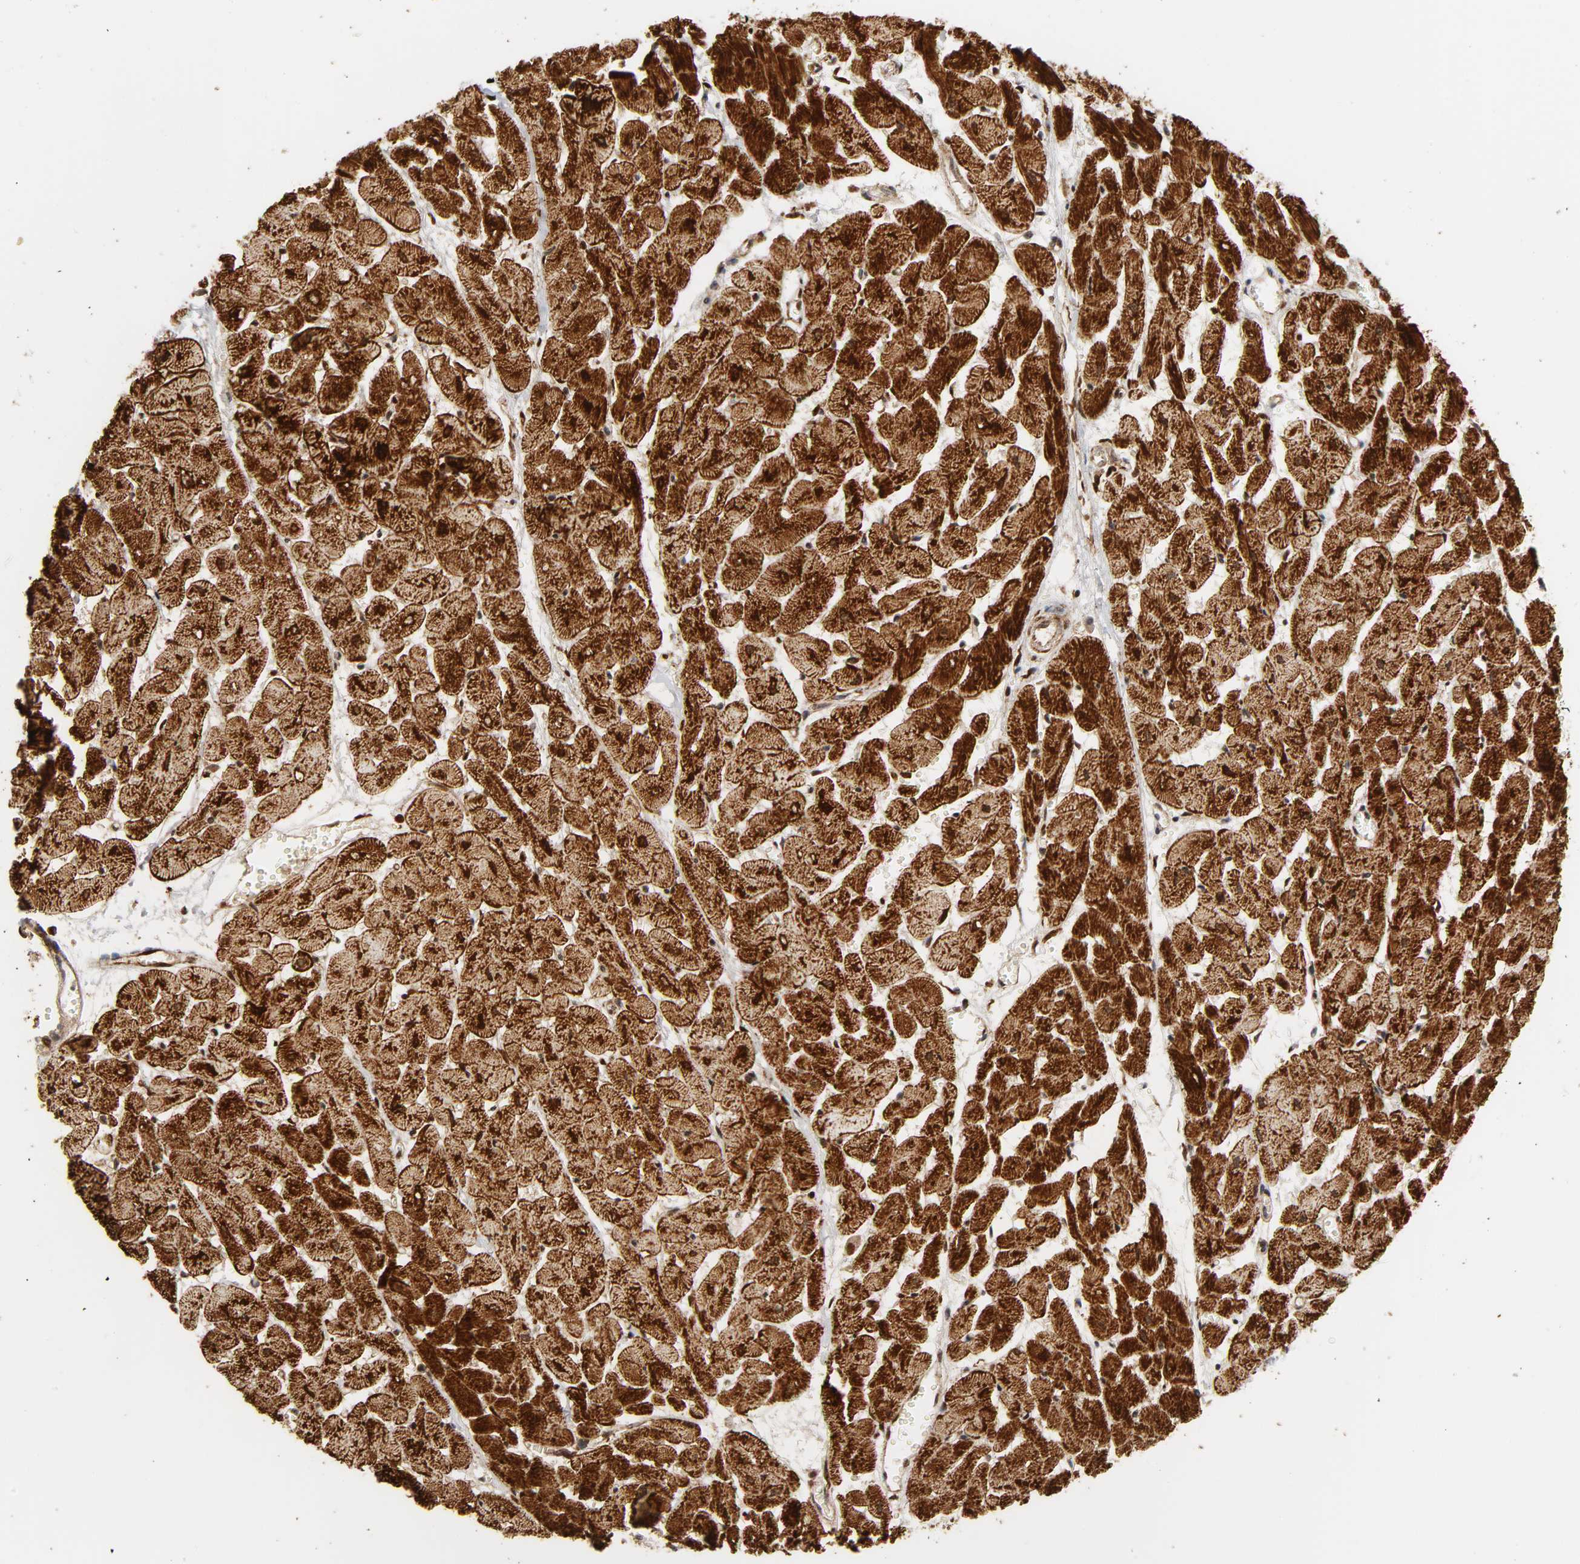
{"staining": {"intensity": "strong", "quantity": ">75%", "location": "cytoplasmic/membranous"}, "tissue": "heart muscle", "cell_type": "Cardiomyocytes", "image_type": "normal", "snomed": [{"axis": "morphology", "description": "Normal tissue, NOS"}, {"axis": "topography", "description": "Heart"}], "caption": "Immunohistochemistry (IHC) staining of normal heart muscle, which reveals high levels of strong cytoplasmic/membranous expression in about >75% of cardiomyocytes indicating strong cytoplasmic/membranous protein expression. The staining was performed using DAB (3,3'-diaminobenzidine) (brown) for protein detection and nuclei were counterstained in hematoxylin (blue).", "gene": "CYCS", "patient": {"sex": "female", "age": 19}}